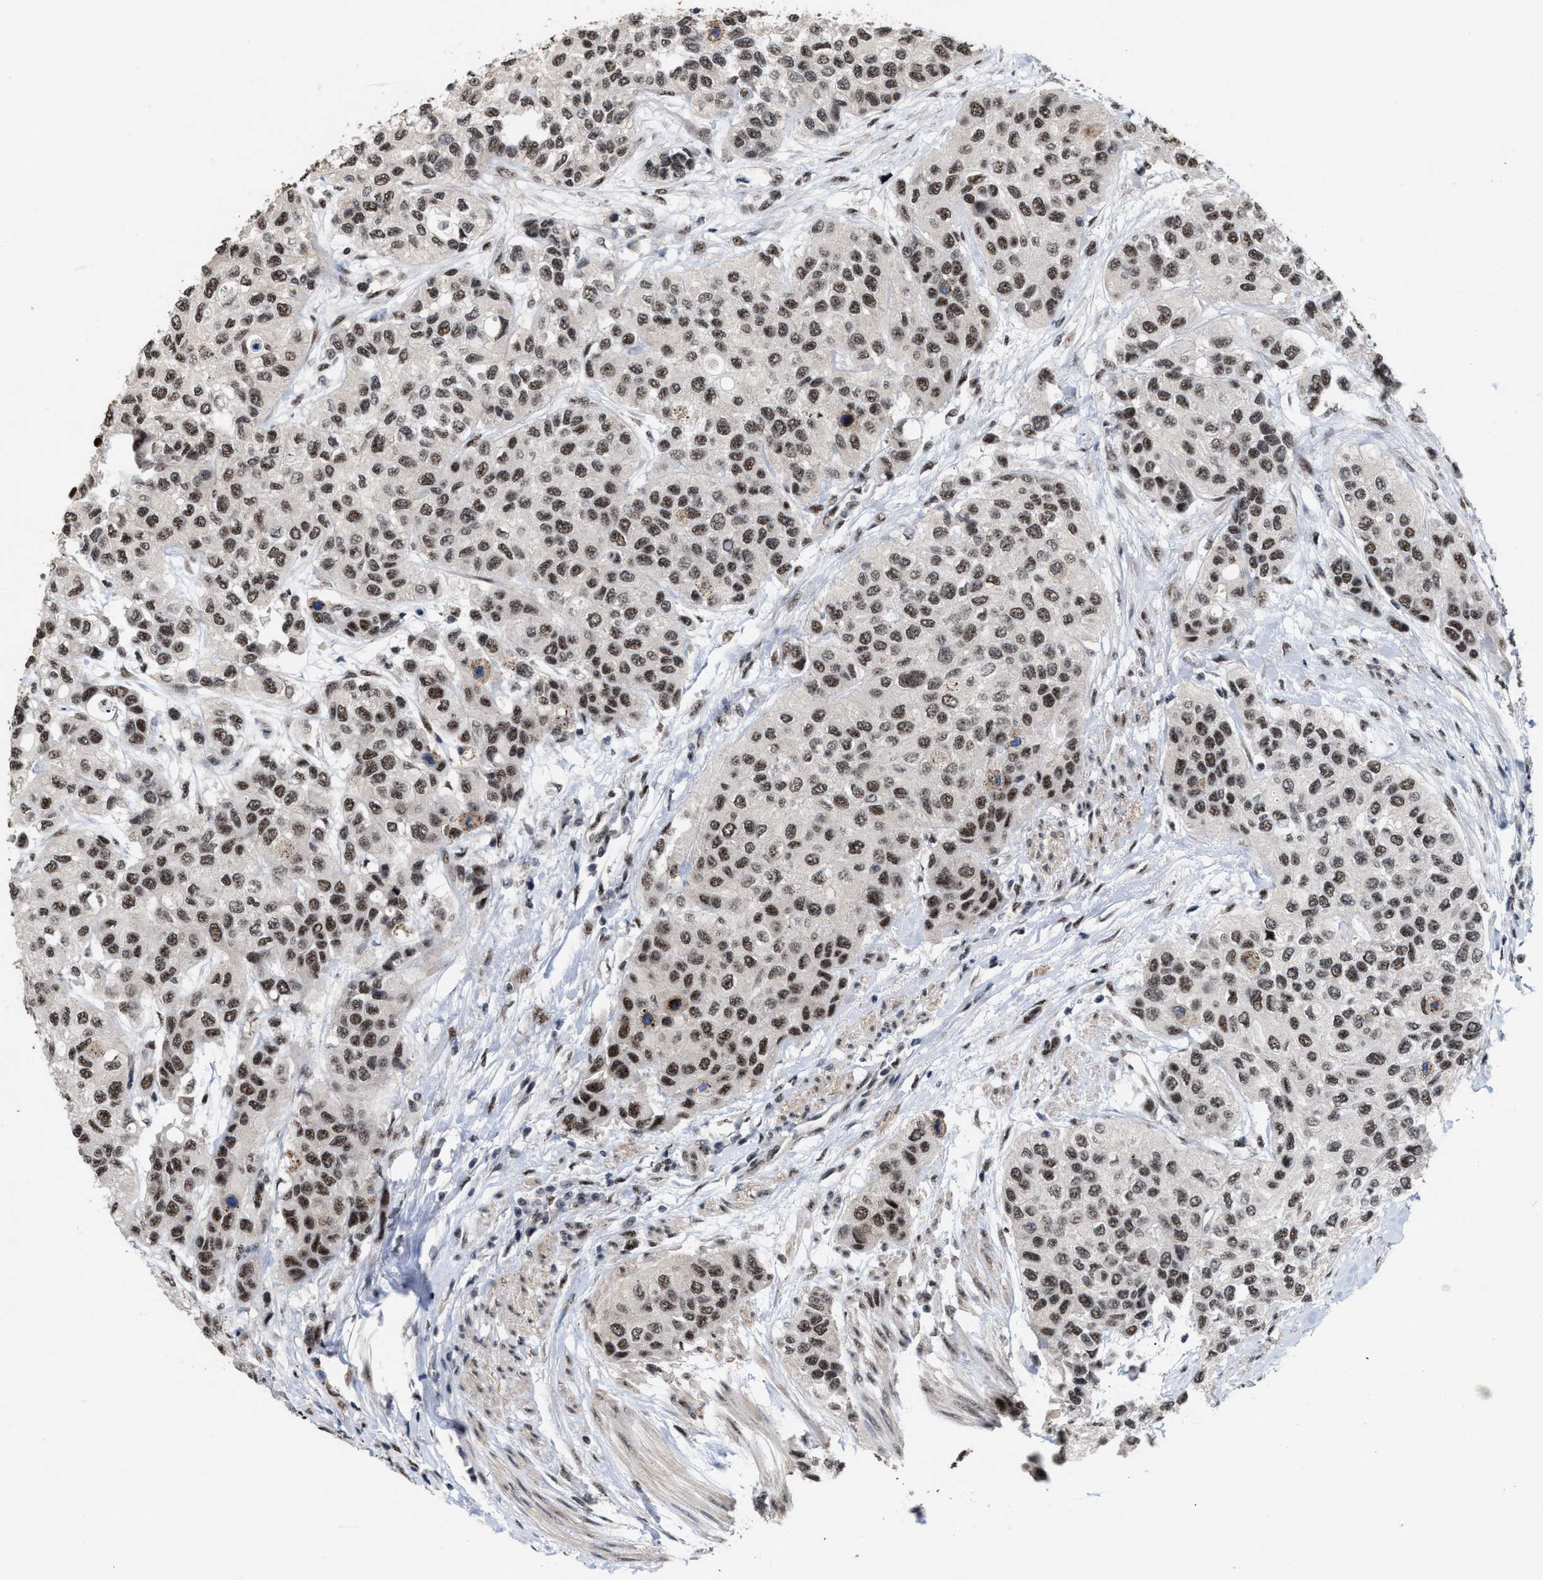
{"staining": {"intensity": "strong", "quantity": ">75%", "location": "nuclear"}, "tissue": "urothelial cancer", "cell_type": "Tumor cells", "image_type": "cancer", "snomed": [{"axis": "morphology", "description": "Urothelial carcinoma, High grade"}, {"axis": "topography", "description": "Urinary bladder"}], "caption": "Human urothelial cancer stained with a protein marker shows strong staining in tumor cells.", "gene": "EIF4A3", "patient": {"sex": "female", "age": 56}}